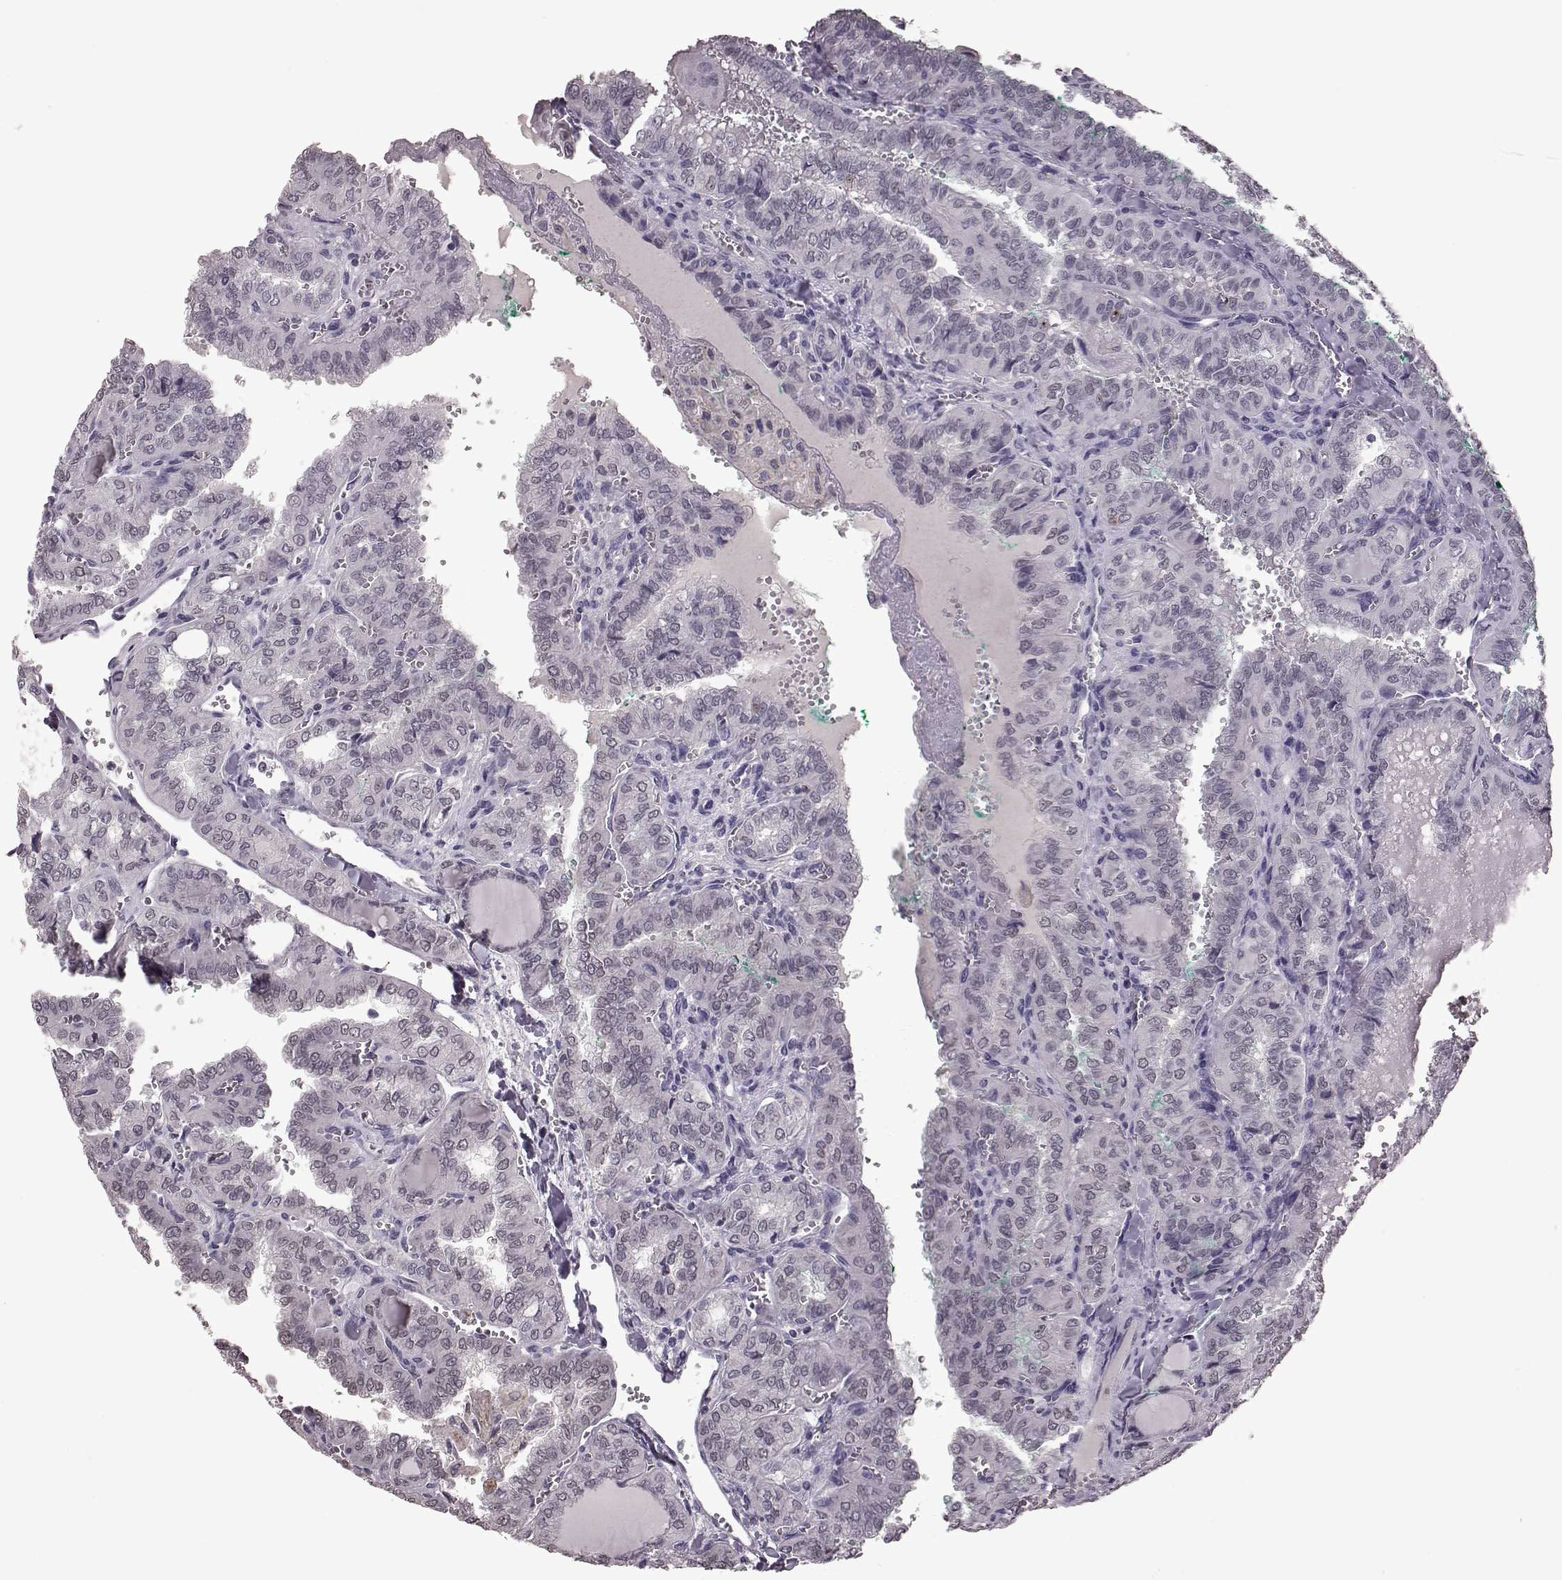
{"staining": {"intensity": "negative", "quantity": "none", "location": "none"}, "tissue": "thyroid cancer", "cell_type": "Tumor cells", "image_type": "cancer", "snomed": [{"axis": "morphology", "description": "Papillary adenocarcinoma, NOS"}, {"axis": "topography", "description": "Thyroid gland"}], "caption": "IHC micrograph of neoplastic tissue: human thyroid cancer (papillary adenocarcinoma) stained with DAB demonstrates no significant protein expression in tumor cells.", "gene": "TSKS", "patient": {"sex": "female", "age": 41}}